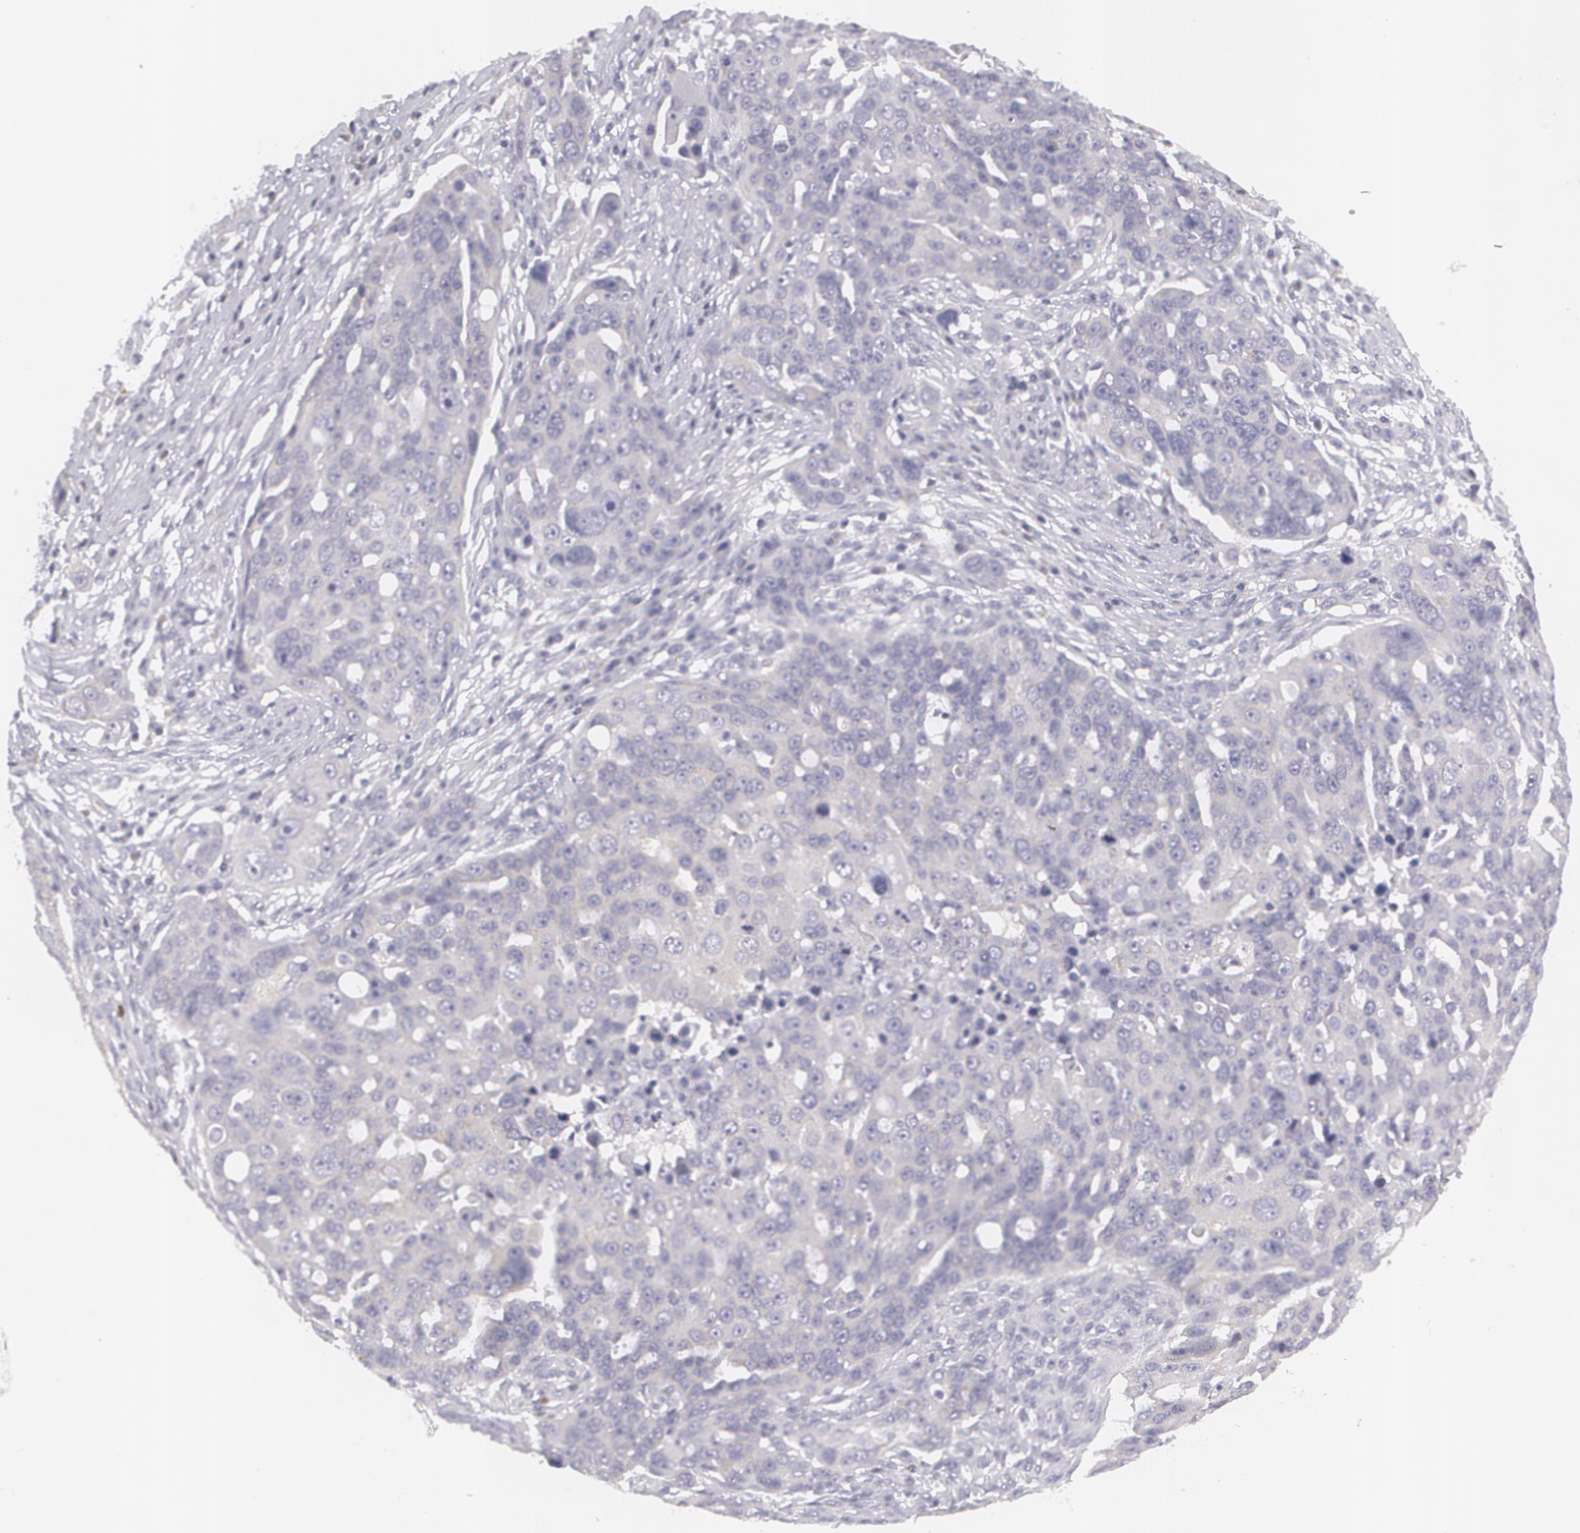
{"staining": {"intensity": "negative", "quantity": "none", "location": "none"}, "tissue": "ovarian cancer", "cell_type": "Tumor cells", "image_type": "cancer", "snomed": [{"axis": "morphology", "description": "Carcinoma, endometroid"}, {"axis": "topography", "description": "Ovary"}], "caption": "A high-resolution photomicrograph shows immunohistochemistry staining of ovarian endometroid carcinoma, which shows no significant positivity in tumor cells.", "gene": "MBNL3", "patient": {"sex": "female", "age": 75}}